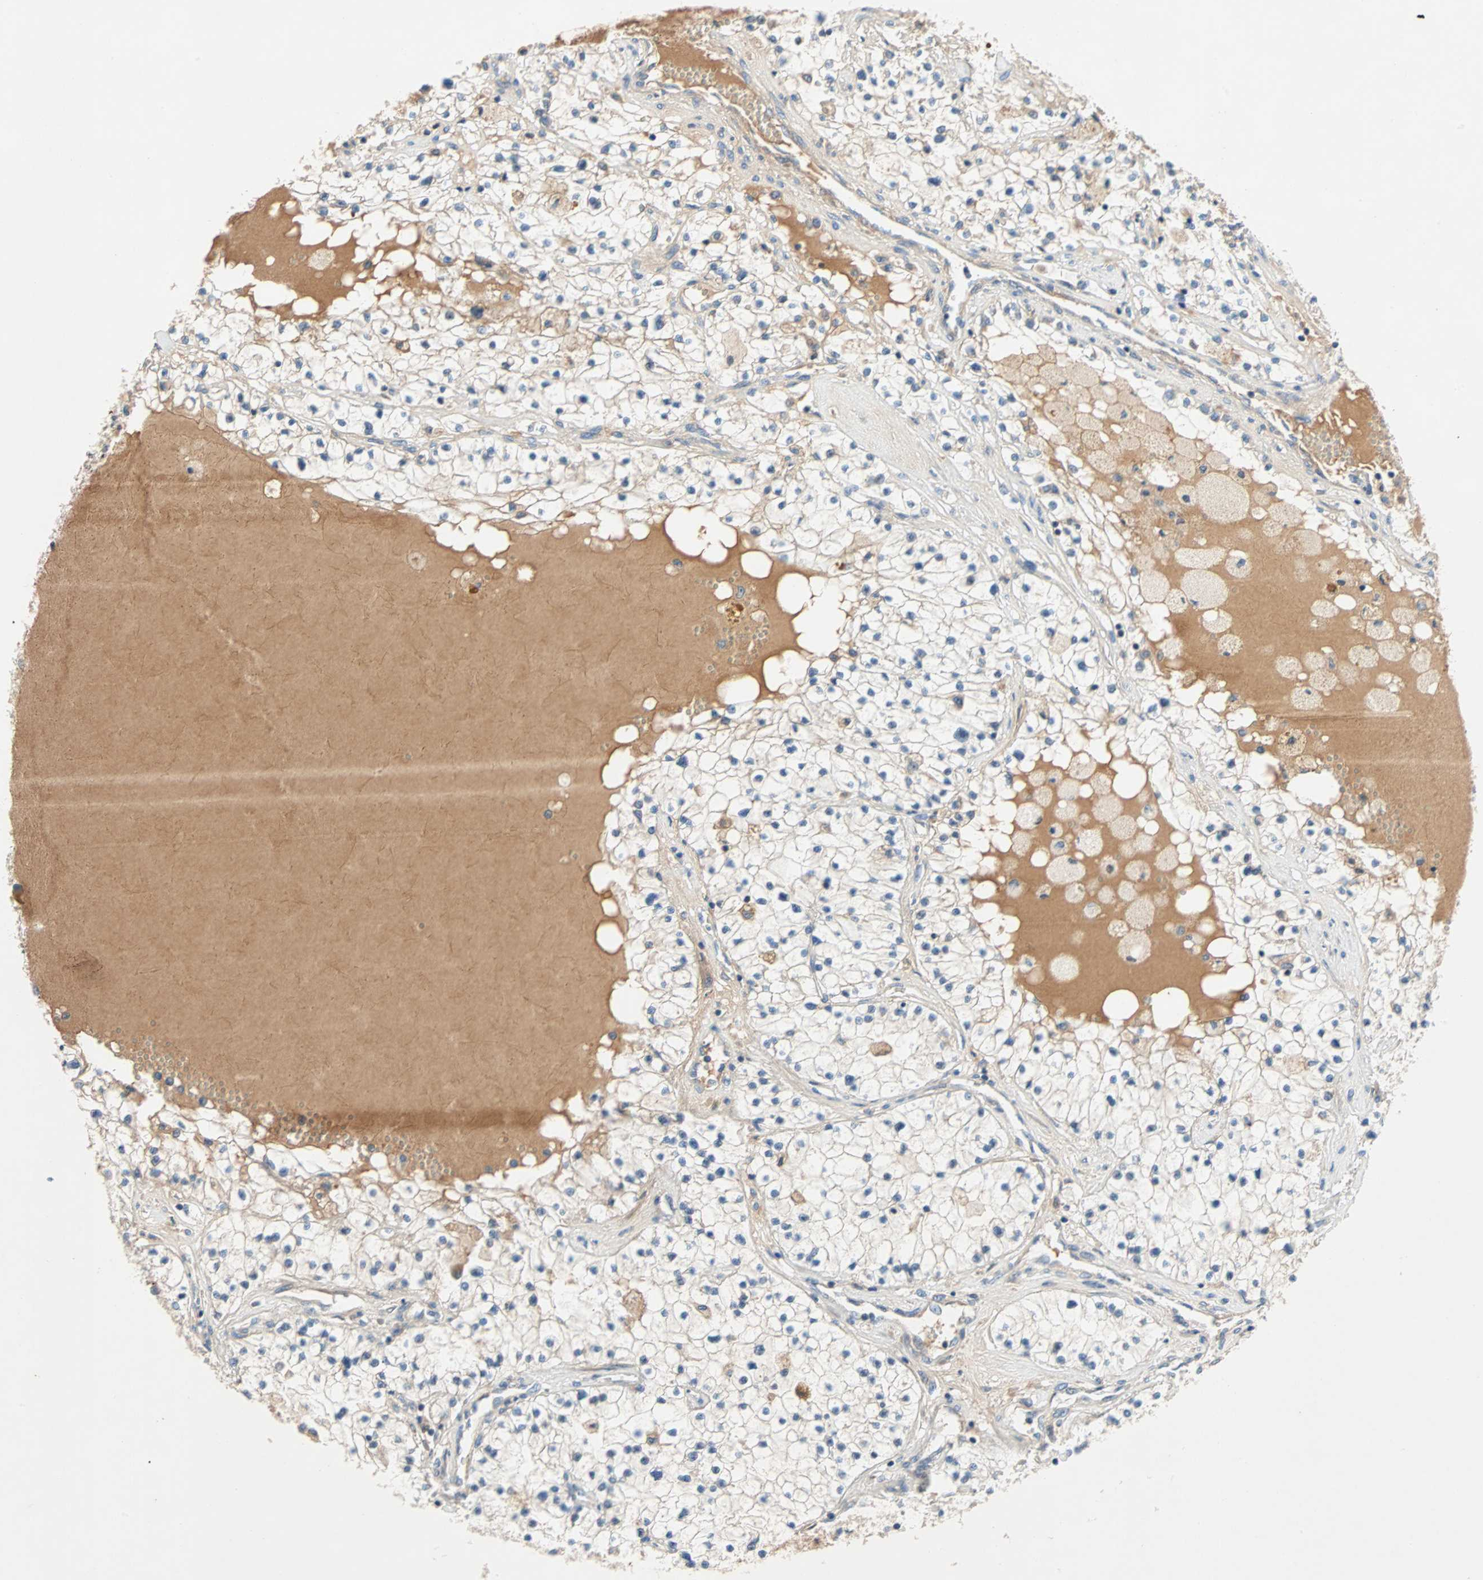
{"staining": {"intensity": "negative", "quantity": "none", "location": "none"}, "tissue": "renal cancer", "cell_type": "Tumor cells", "image_type": "cancer", "snomed": [{"axis": "morphology", "description": "Adenocarcinoma, NOS"}, {"axis": "topography", "description": "Kidney"}], "caption": "Tumor cells are negative for protein expression in human adenocarcinoma (renal).", "gene": "MAP4K1", "patient": {"sex": "male", "age": 68}}